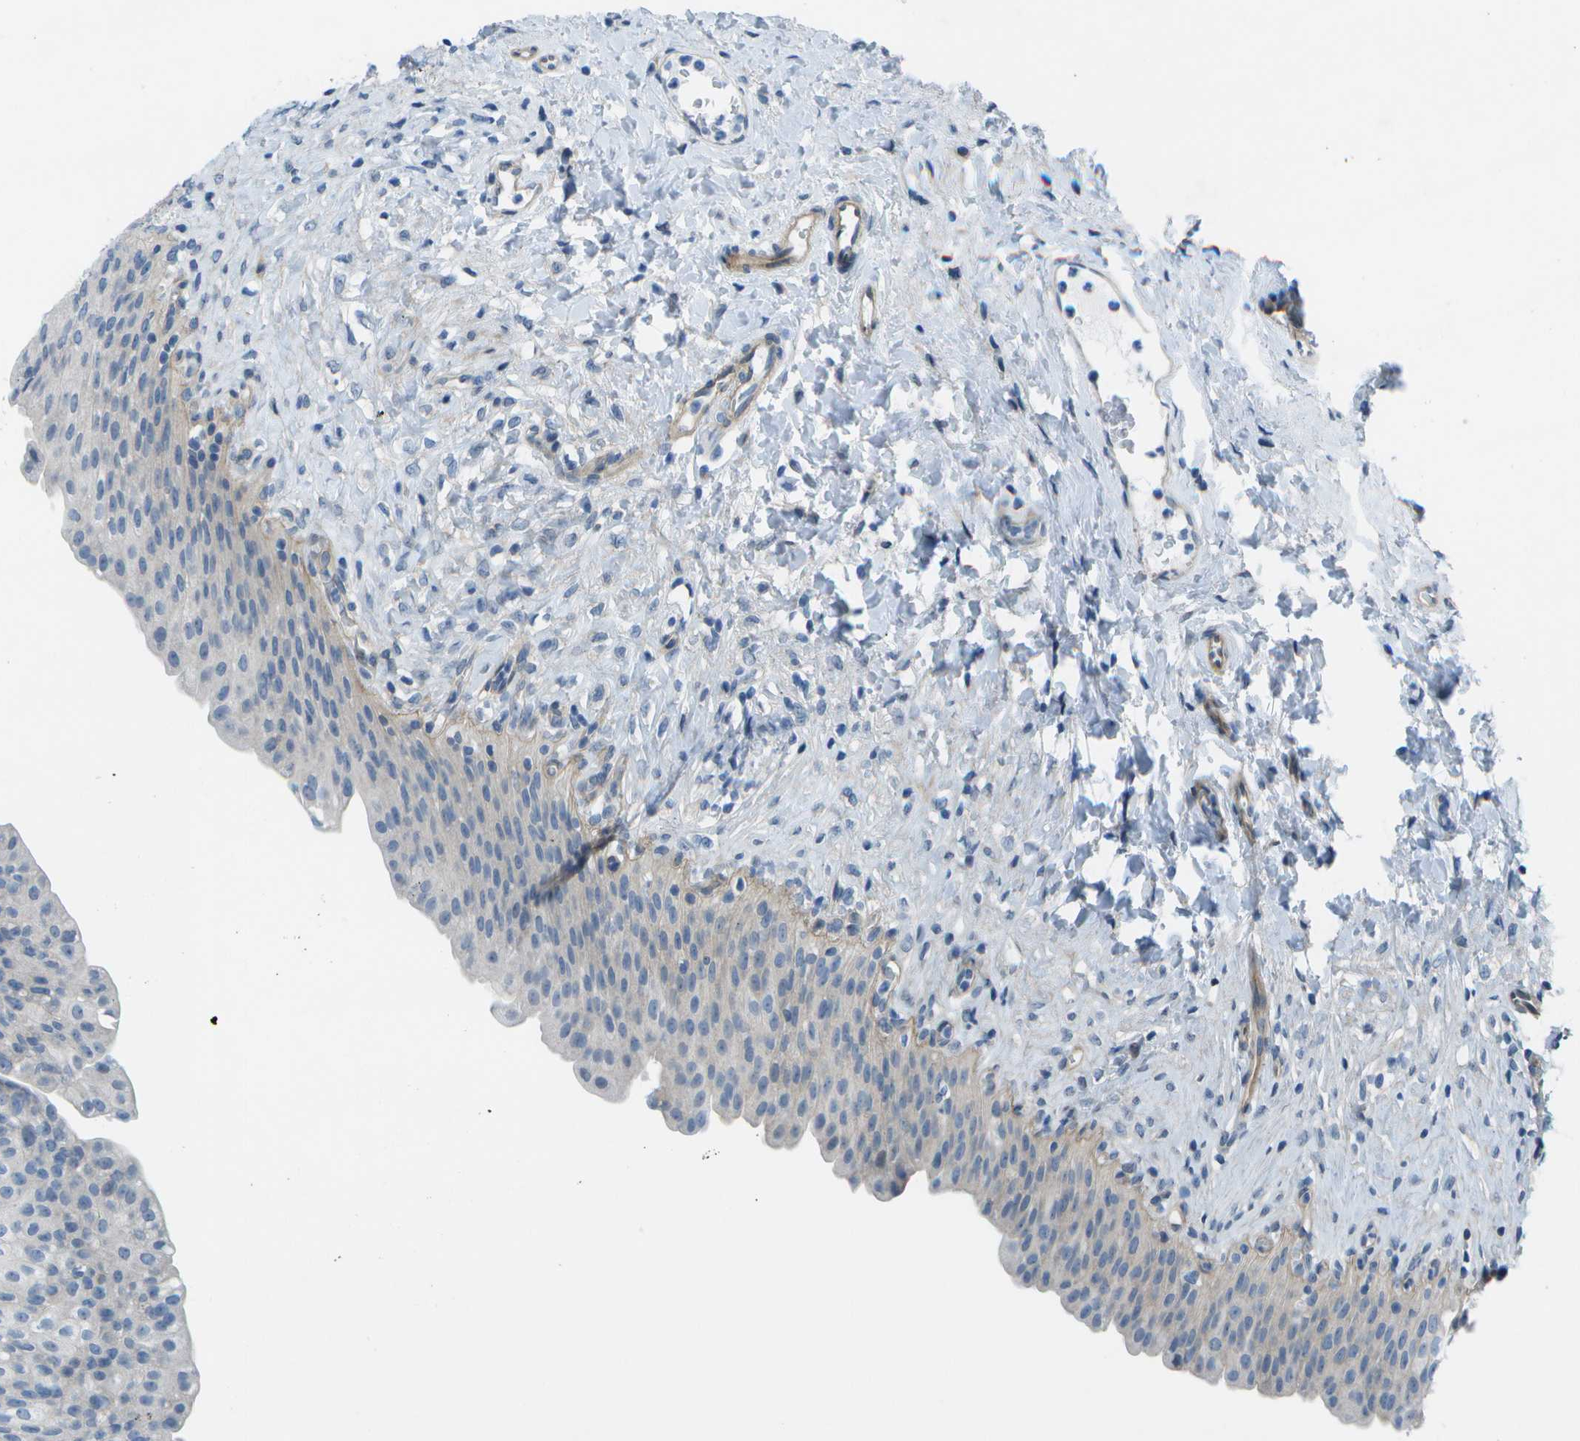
{"staining": {"intensity": "weak", "quantity": "<25%", "location": "cytoplasmic/membranous"}, "tissue": "urinary bladder", "cell_type": "Urothelial cells", "image_type": "normal", "snomed": [{"axis": "morphology", "description": "Urothelial carcinoma, High grade"}, {"axis": "topography", "description": "Urinary bladder"}], "caption": "Urinary bladder stained for a protein using IHC reveals no staining urothelial cells.", "gene": "SORBS3", "patient": {"sex": "male", "age": 46}}